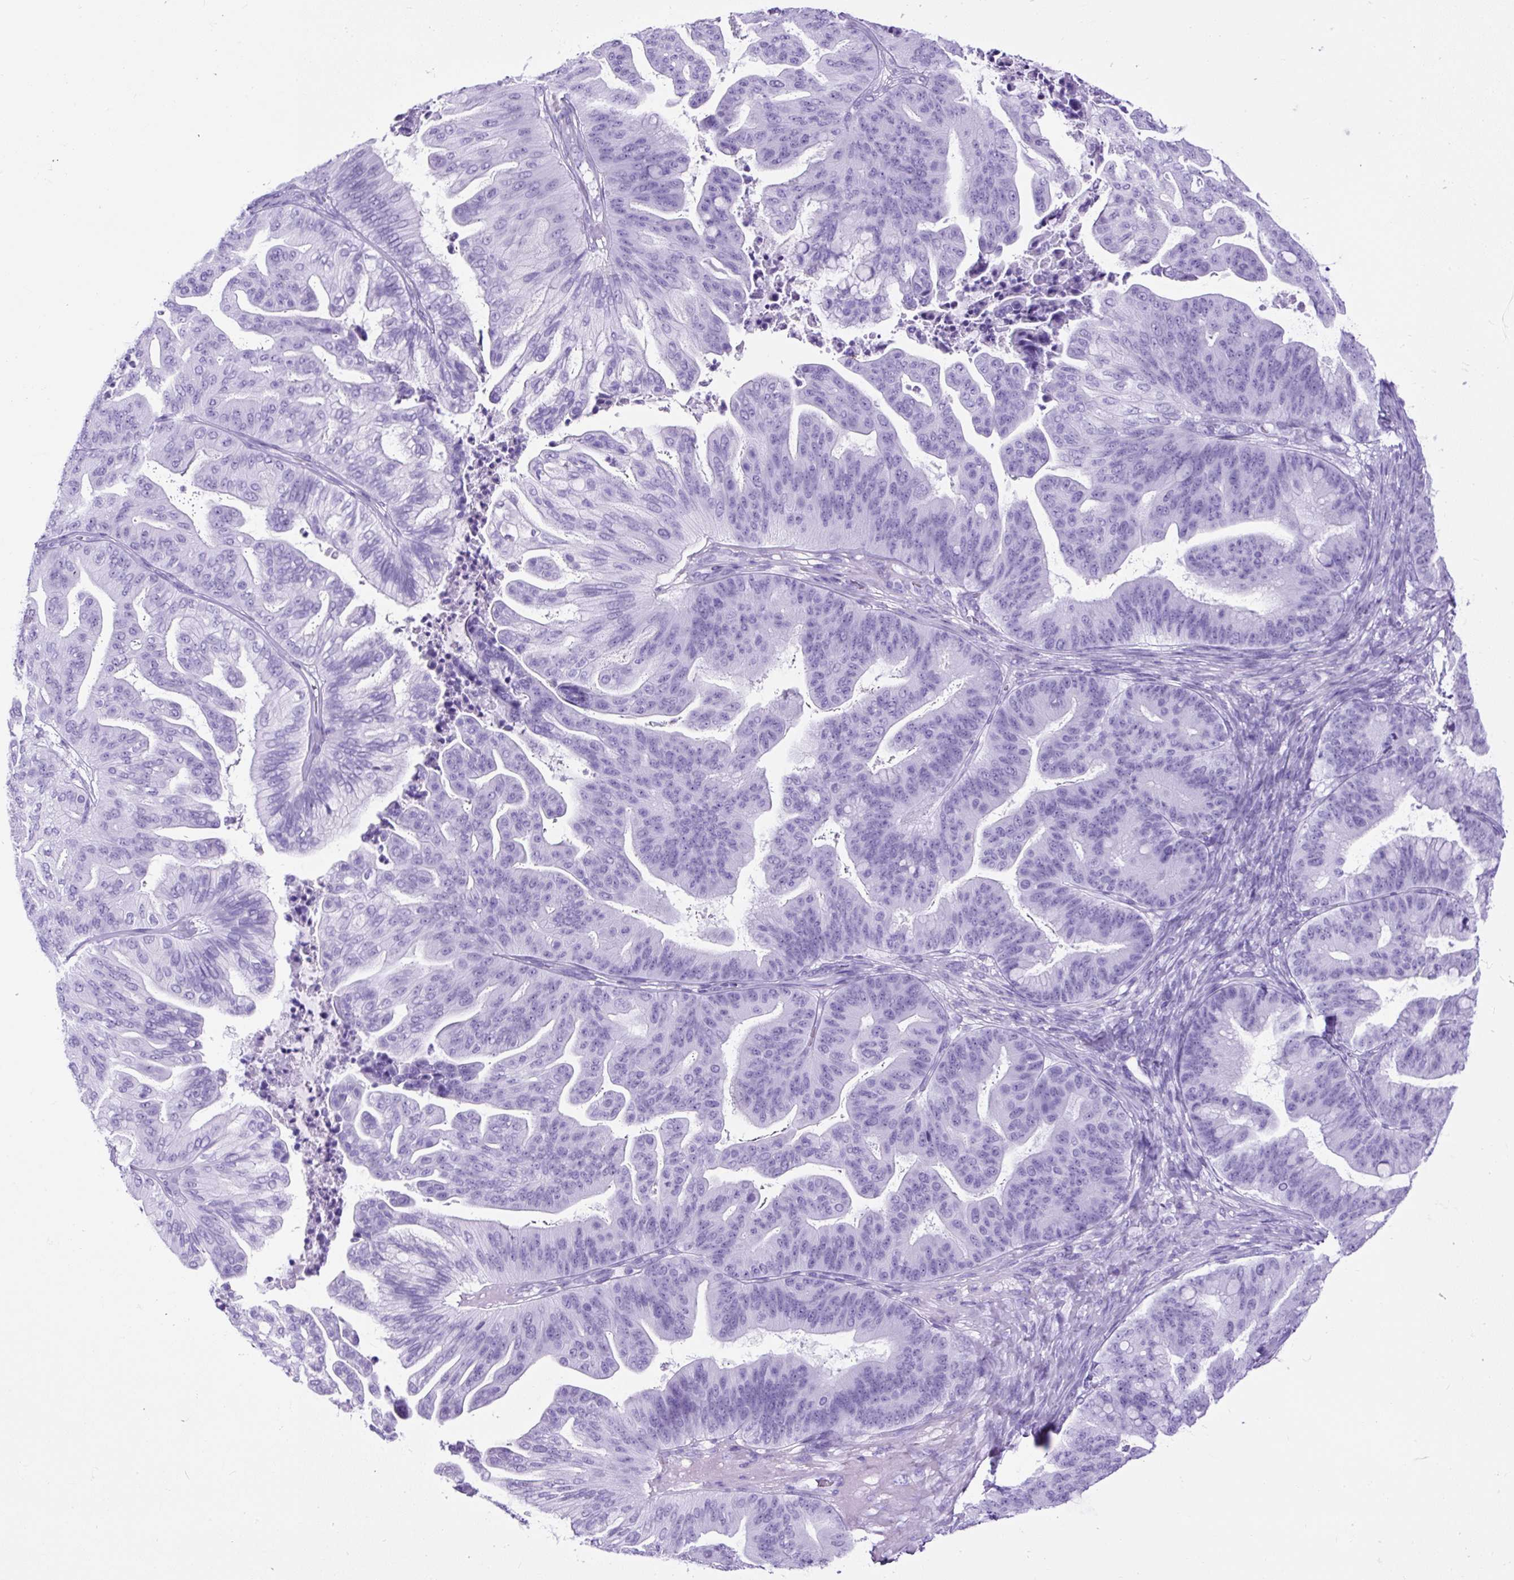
{"staining": {"intensity": "negative", "quantity": "none", "location": "none"}, "tissue": "ovarian cancer", "cell_type": "Tumor cells", "image_type": "cancer", "snomed": [{"axis": "morphology", "description": "Cystadenocarcinoma, mucinous, NOS"}, {"axis": "topography", "description": "Ovary"}], "caption": "Tumor cells show no significant expression in ovarian mucinous cystadenocarcinoma.", "gene": "CEL", "patient": {"sex": "female", "age": 67}}